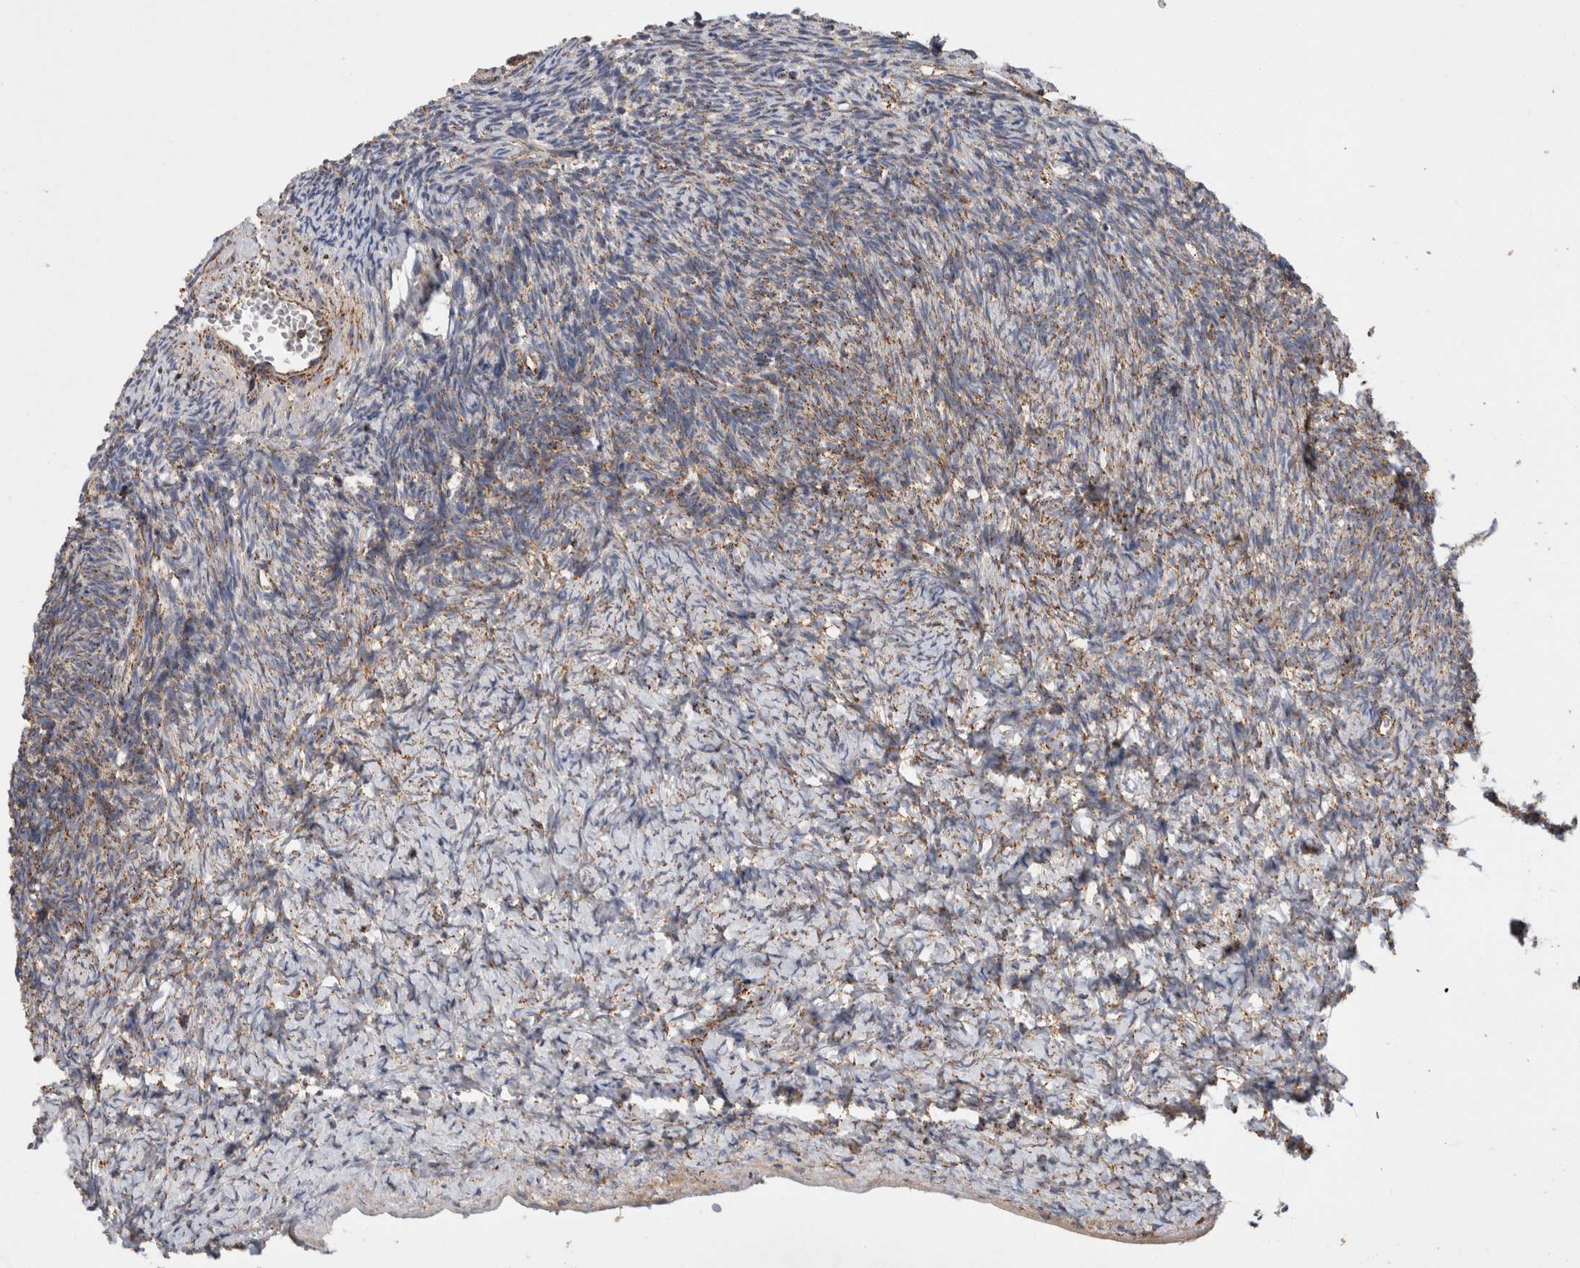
{"staining": {"intensity": "moderate", "quantity": ">75%", "location": "cytoplasmic/membranous"}, "tissue": "ovary", "cell_type": "Follicle cells", "image_type": "normal", "snomed": [{"axis": "morphology", "description": "Normal tissue, NOS"}, {"axis": "topography", "description": "Ovary"}], "caption": "Ovary stained with a brown dye exhibits moderate cytoplasmic/membranous positive expression in about >75% of follicle cells.", "gene": "IARS2", "patient": {"sex": "female", "age": 34}}